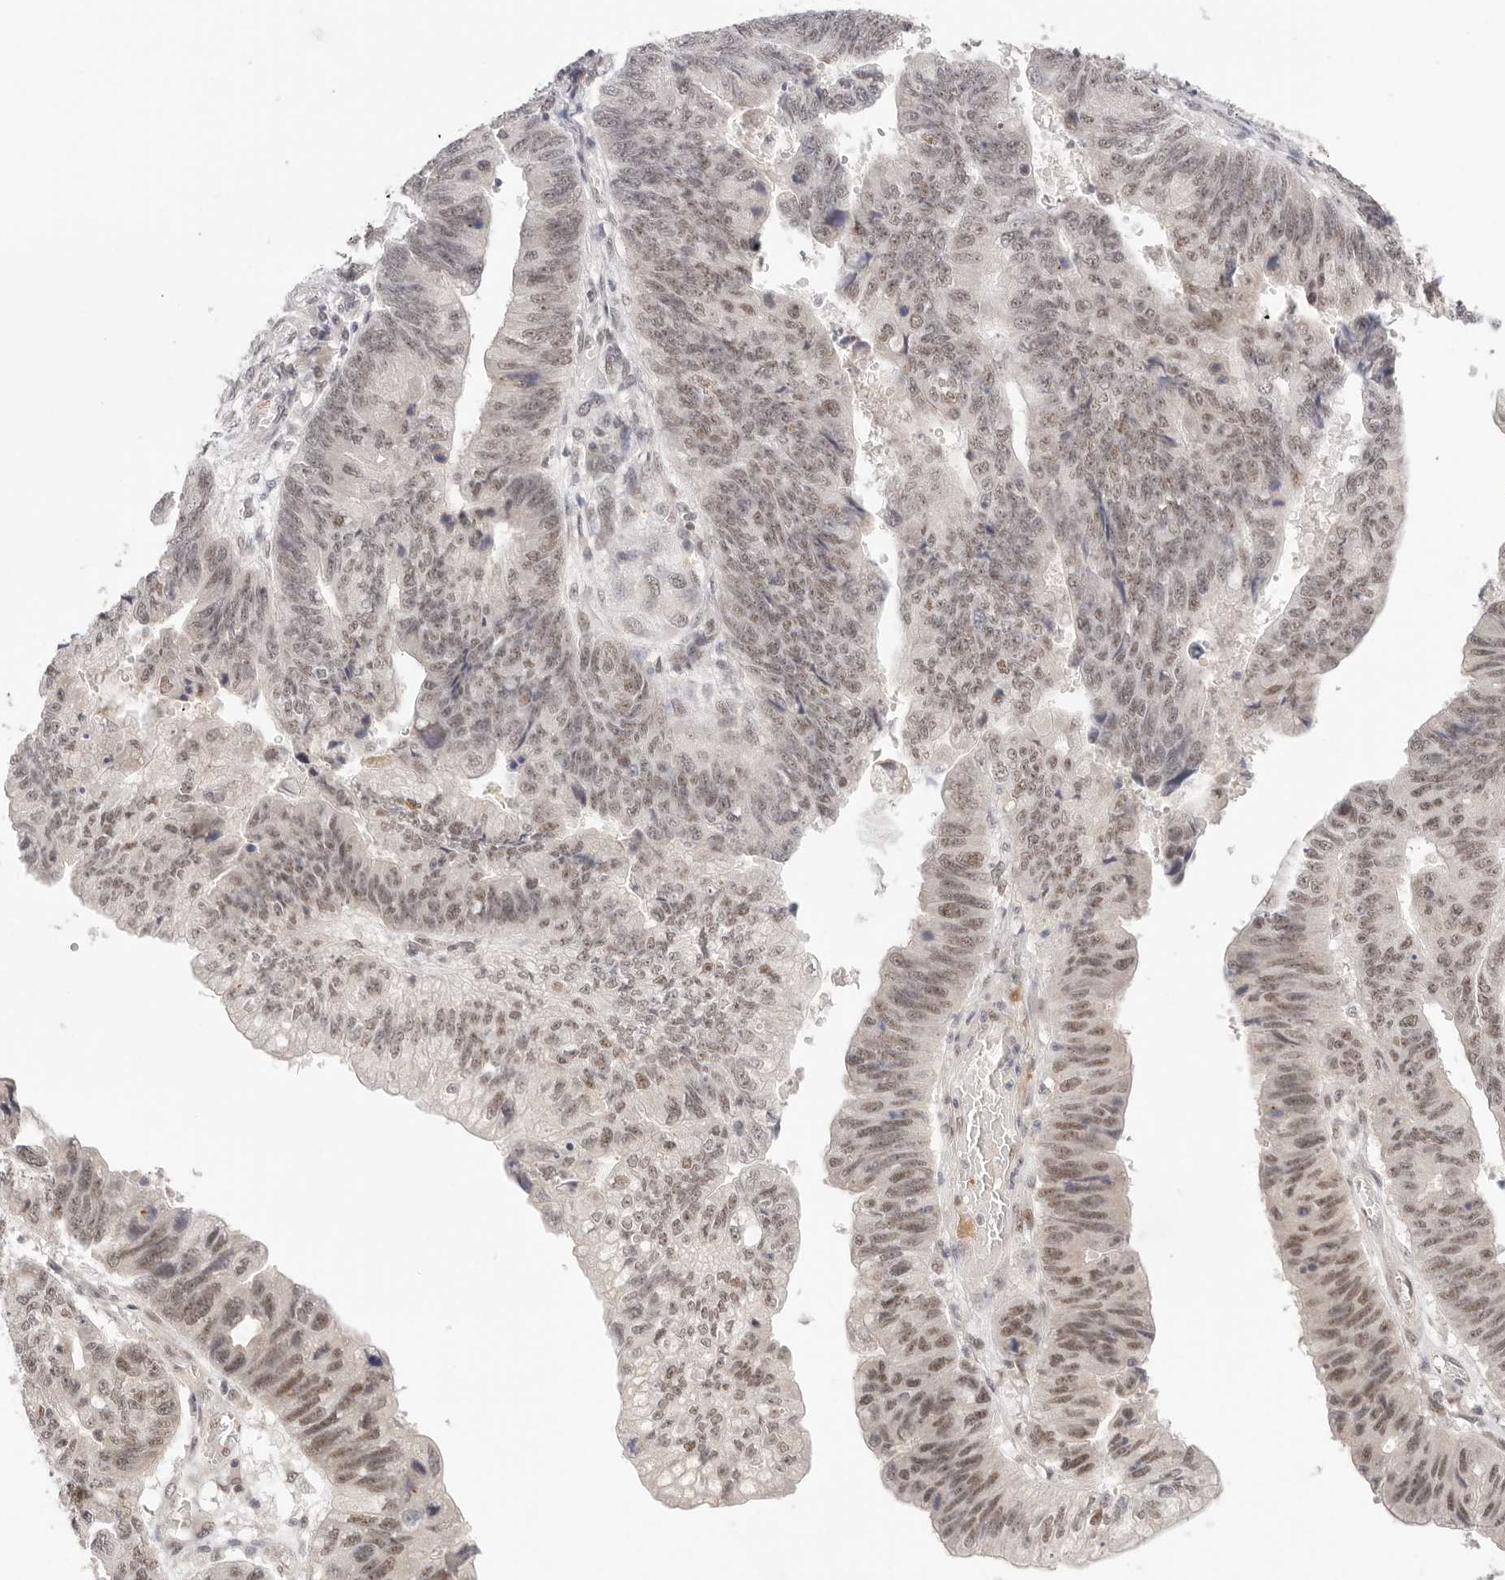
{"staining": {"intensity": "moderate", "quantity": ">75%", "location": "nuclear"}, "tissue": "stomach cancer", "cell_type": "Tumor cells", "image_type": "cancer", "snomed": [{"axis": "morphology", "description": "Adenocarcinoma, NOS"}, {"axis": "topography", "description": "Stomach"}], "caption": "Tumor cells exhibit moderate nuclear expression in about >75% of cells in adenocarcinoma (stomach).", "gene": "RFC3", "patient": {"sex": "male", "age": 59}}